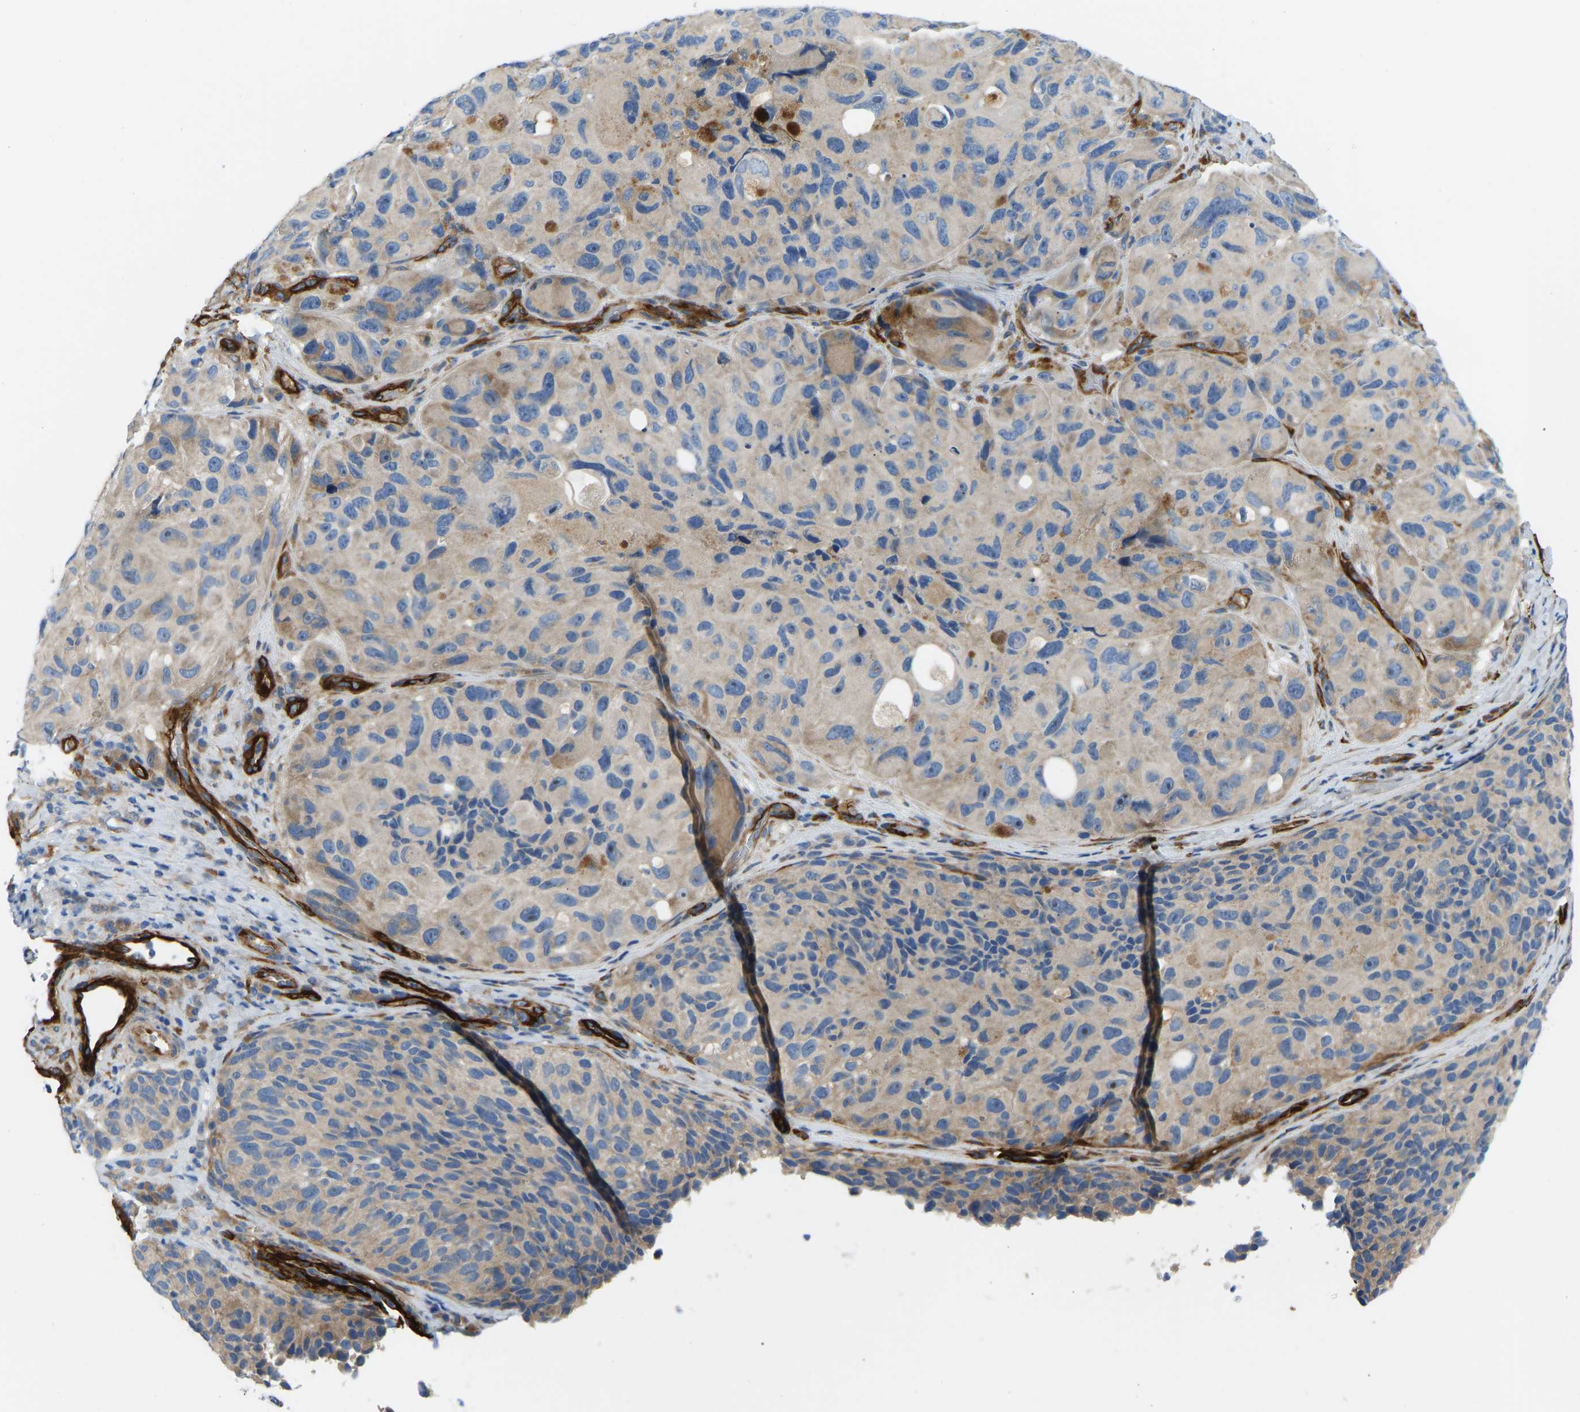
{"staining": {"intensity": "weak", "quantity": "<25%", "location": "cytoplasmic/membranous"}, "tissue": "melanoma", "cell_type": "Tumor cells", "image_type": "cancer", "snomed": [{"axis": "morphology", "description": "Malignant melanoma, NOS"}, {"axis": "topography", "description": "Skin"}], "caption": "This is an IHC micrograph of melanoma. There is no staining in tumor cells.", "gene": "COL15A1", "patient": {"sex": "female", "age": 73}}